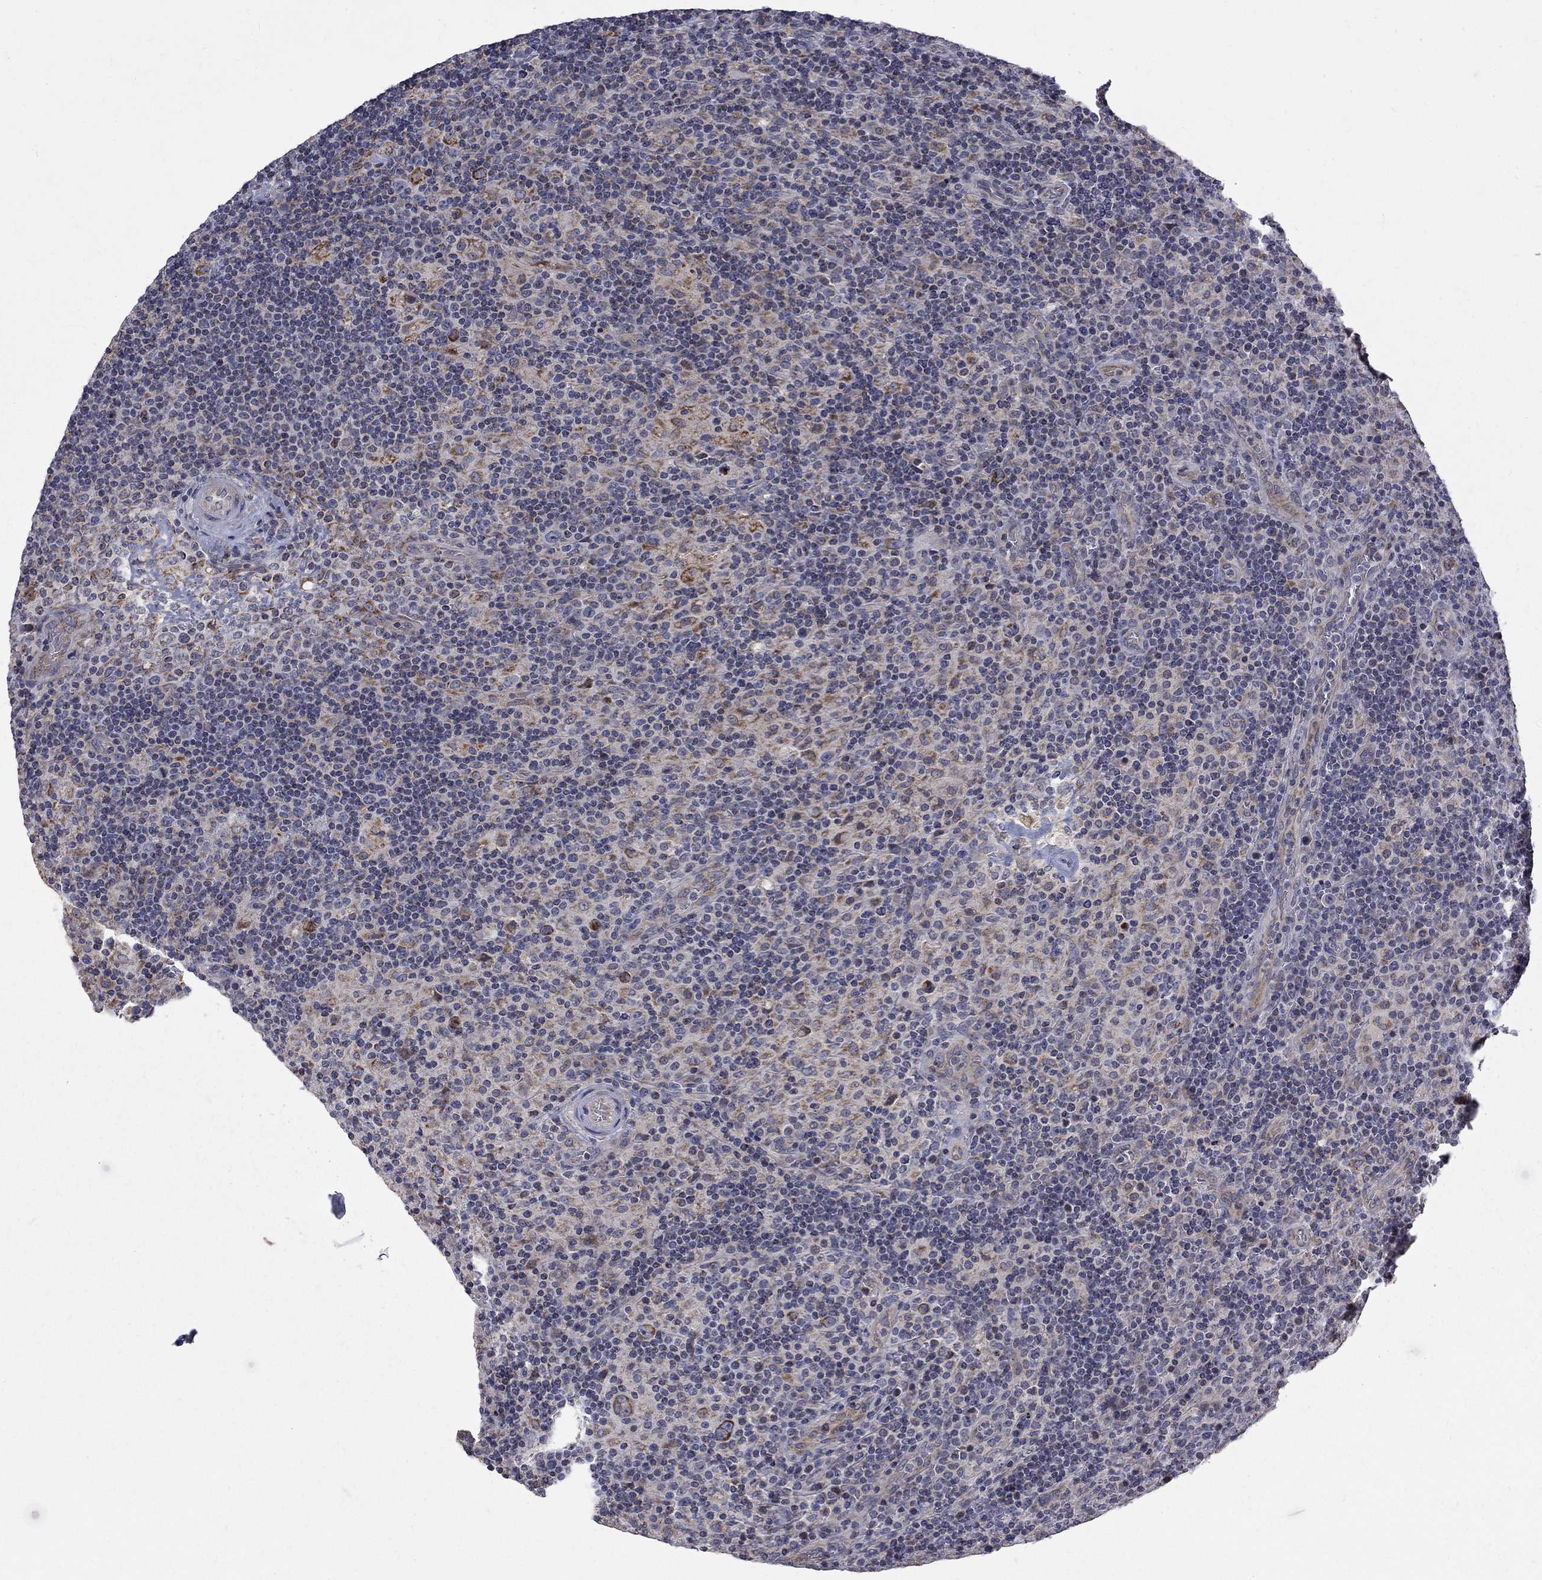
{"staining": {"intensity": "strong", "quantity": "25%-75%", "location": "cytoplasmic/membranous"}, "tissue": "lymphoma", "cell_type": "Tumor cells", "image_type": "cancer", "snomed": [{"axis": "morphology", "description": "Hodgkin's disease, NOS"}, {"axis": "topography", "description": "Lymph node"}], "caption": "Immunohistochemical staining of lymphoma shows strong cytoplasmic/membranous protein staining in about 25%-75% of tumor cells.", "gene": "SH2B1", "patient": {"sex": "male", "age": 70}}